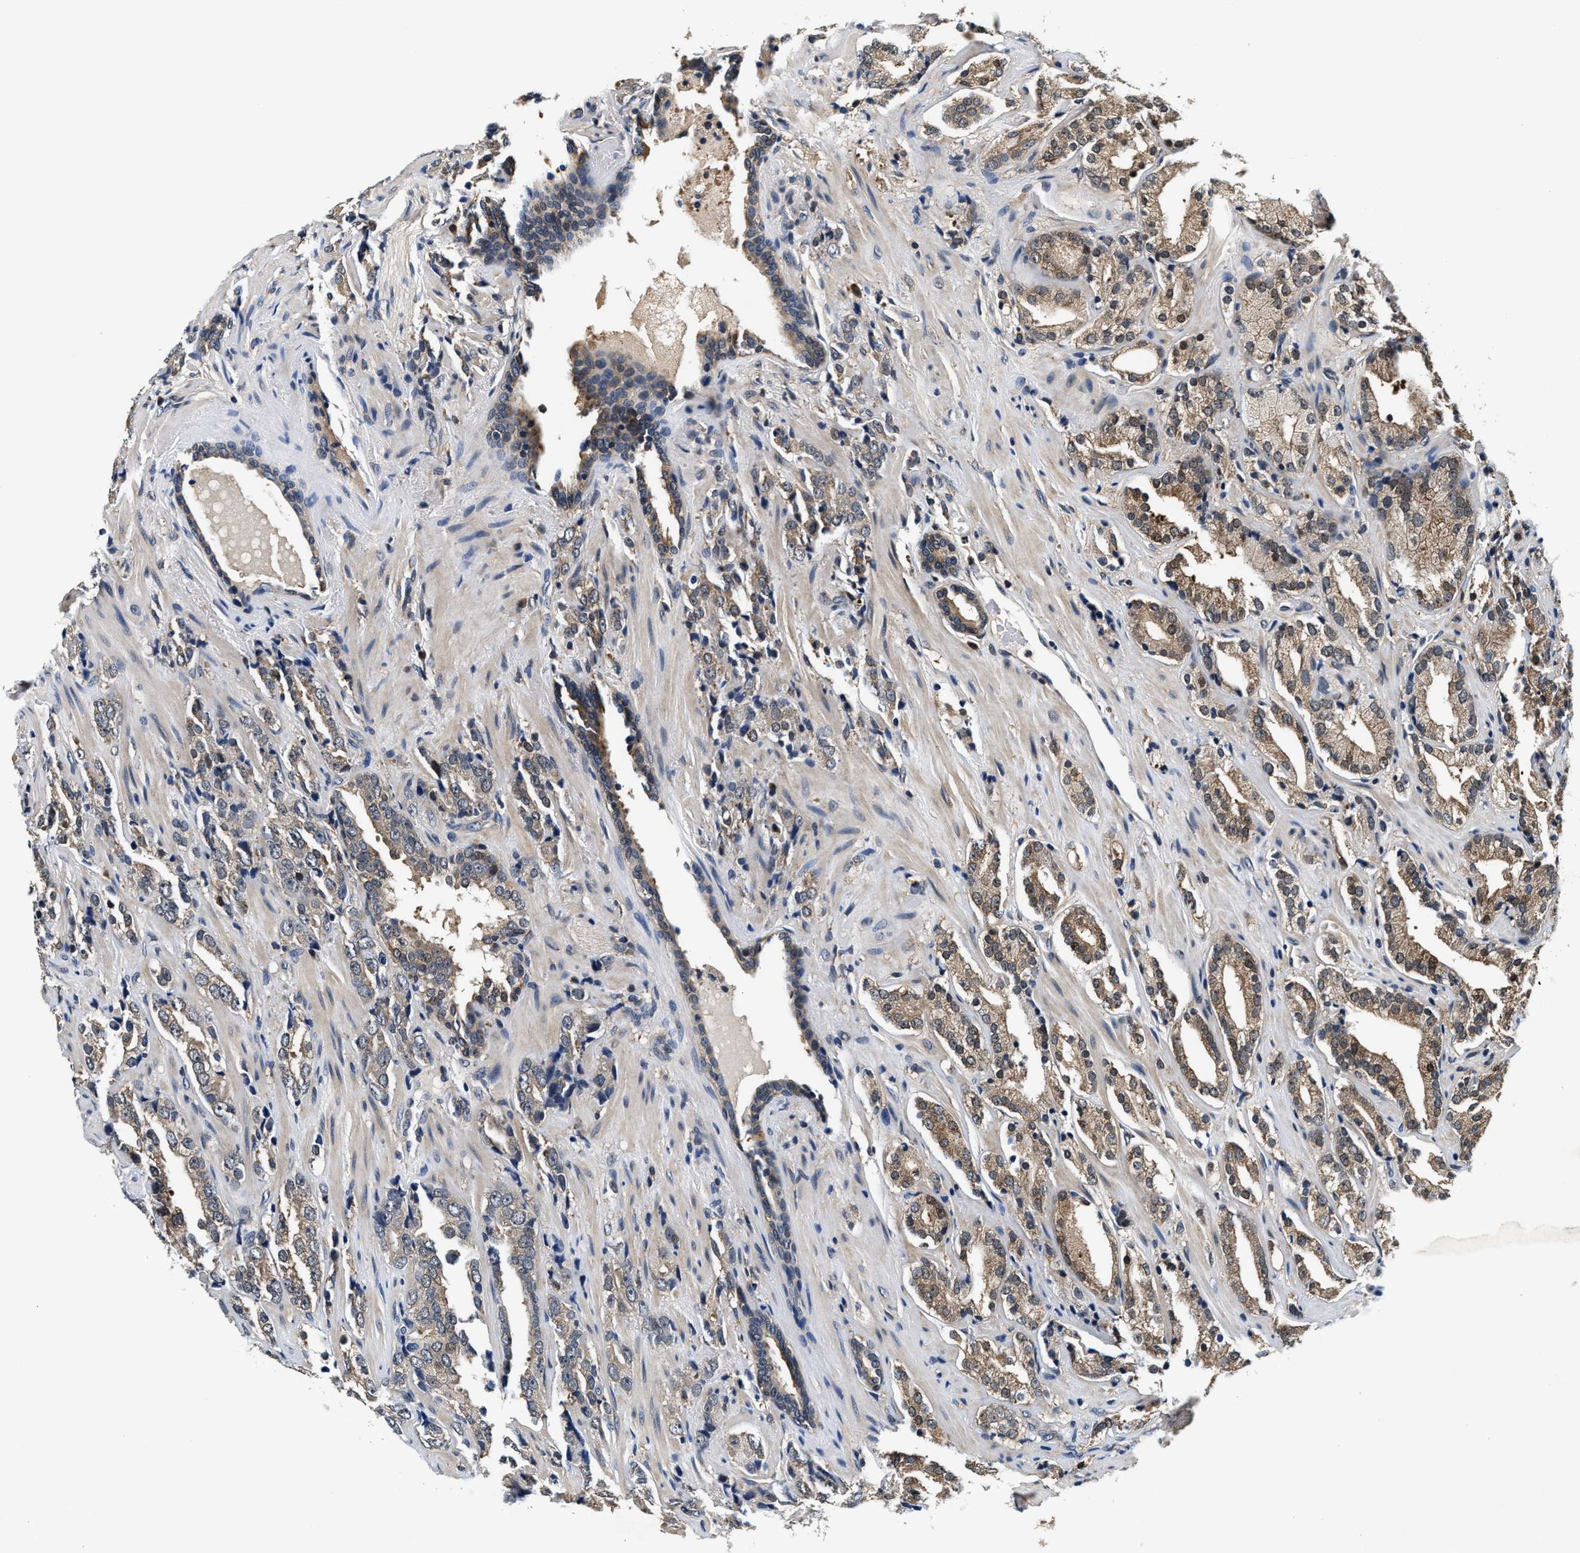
{"staining": {"intensity": "moderate", "quantity": "<25%", "location": "cytoplasmic/membranous"}, "tissue": "prostate cancer", "cell_type": "Tumor cells", "image_type": "cancer", "snomed": [{"axis": "morphology", "description": "Adenocarcinoma, High grade"}, {"axis": "topography", "description": "Prostate"}], "caption": "A photomicrograph of human prostate cancer (high-grade adenocarcinoma) stained for a protein shows moderate cytoplasmic/membranous brown staining in tumor cells.", "gene": "PHPT1", "patient": {"sex": "male", "age": 71}}